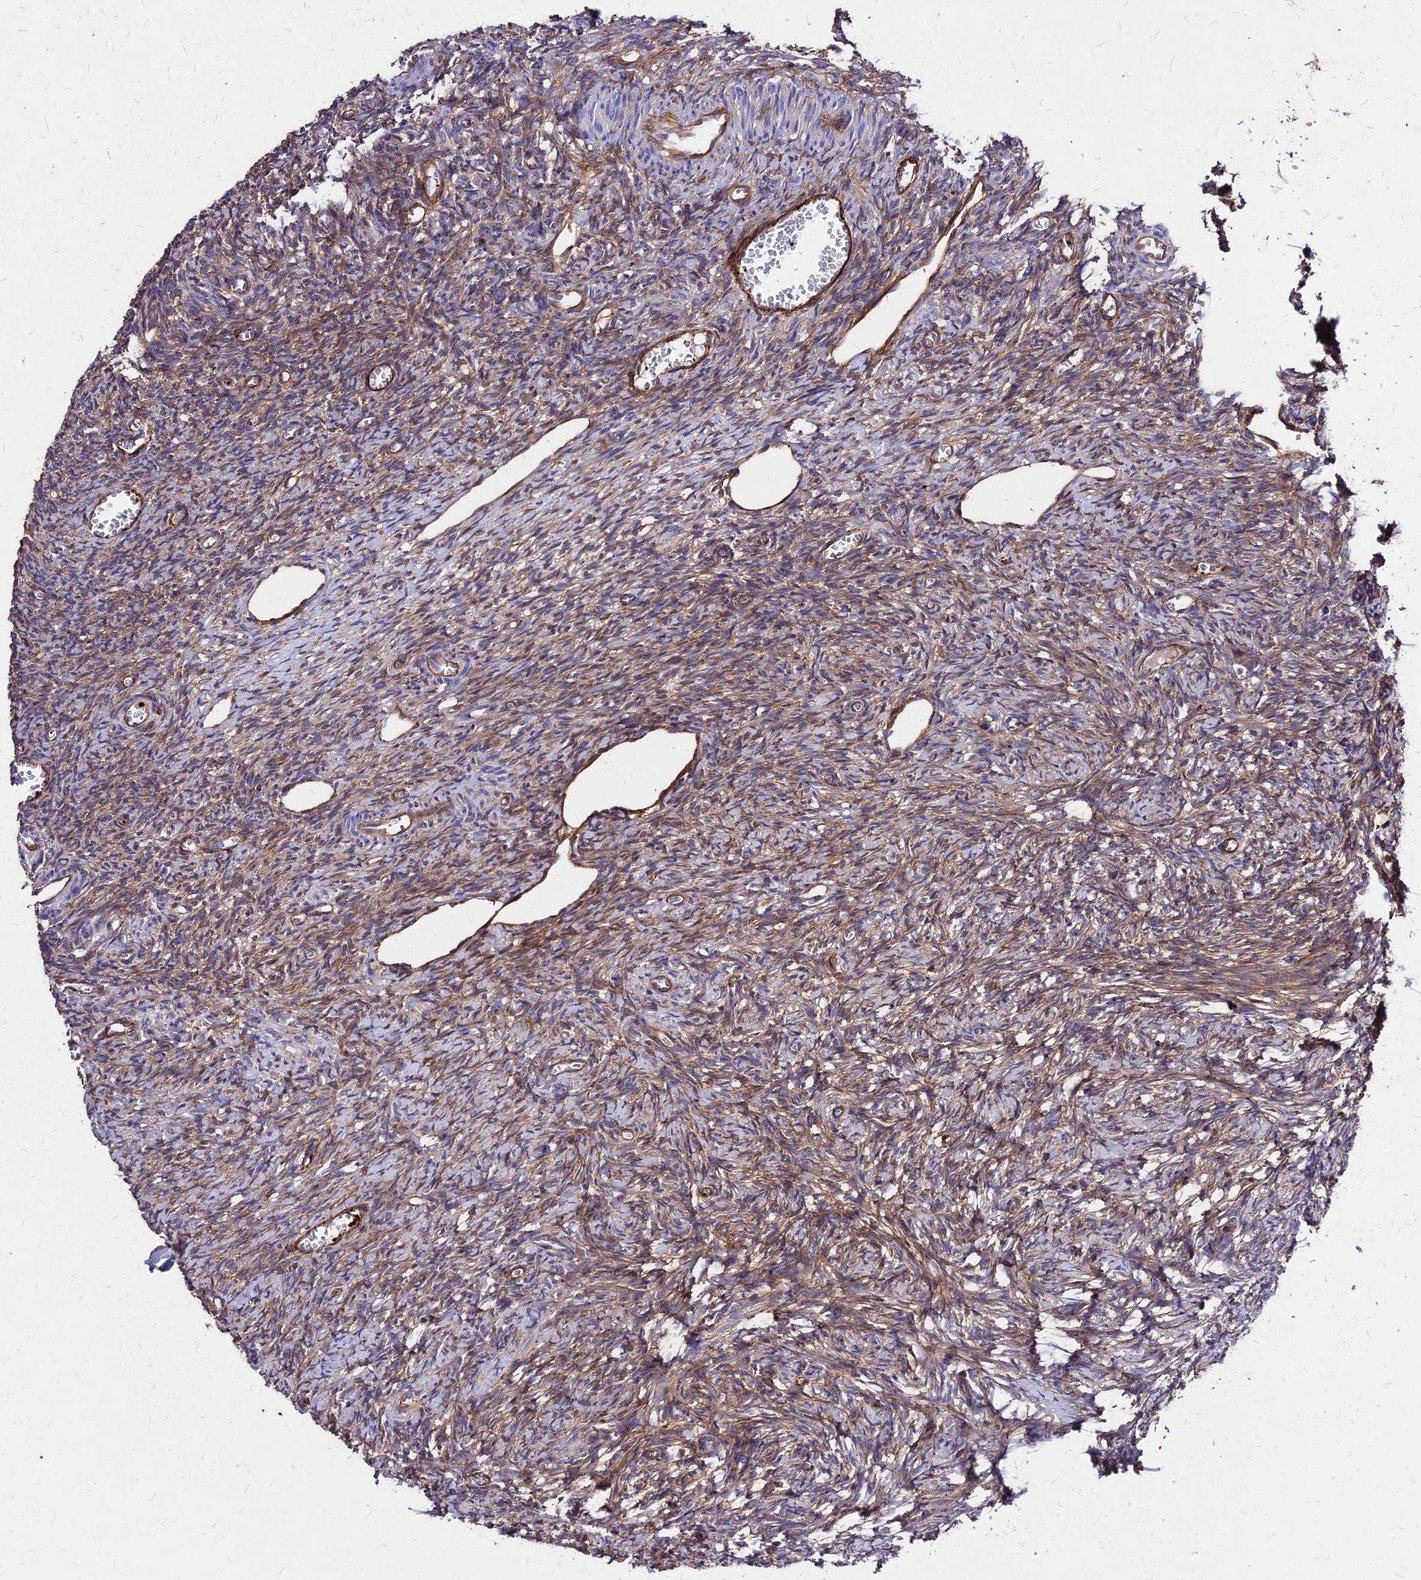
{"staining": {"intensity": "moderate", "quantity": ">75%", "location": "cytoplasmic/membranous"}, "tissue": "ovary", "cell_type": "Follicle cells", "image_type": "normal", "snomed": [{"axis": "morphology", "description": "Normal tissue, NOS"}, {"axis": "topography", "description": "Ovary"}], "caption": "Immunohistochemistry (IHC) staining of normal ovary, which shows medium levels of moderate cytoplasmic/membranous positivity in approximately >75% of follicle cells indicating moderate cytoplasmic/membranous protein staining. The staining was performed using DAB (brown) for protein detection and nuclei were counterstained in hematoxylin (blue).", "gene": "EFCC1", "patient": {"sex": "female", "age": 27}}